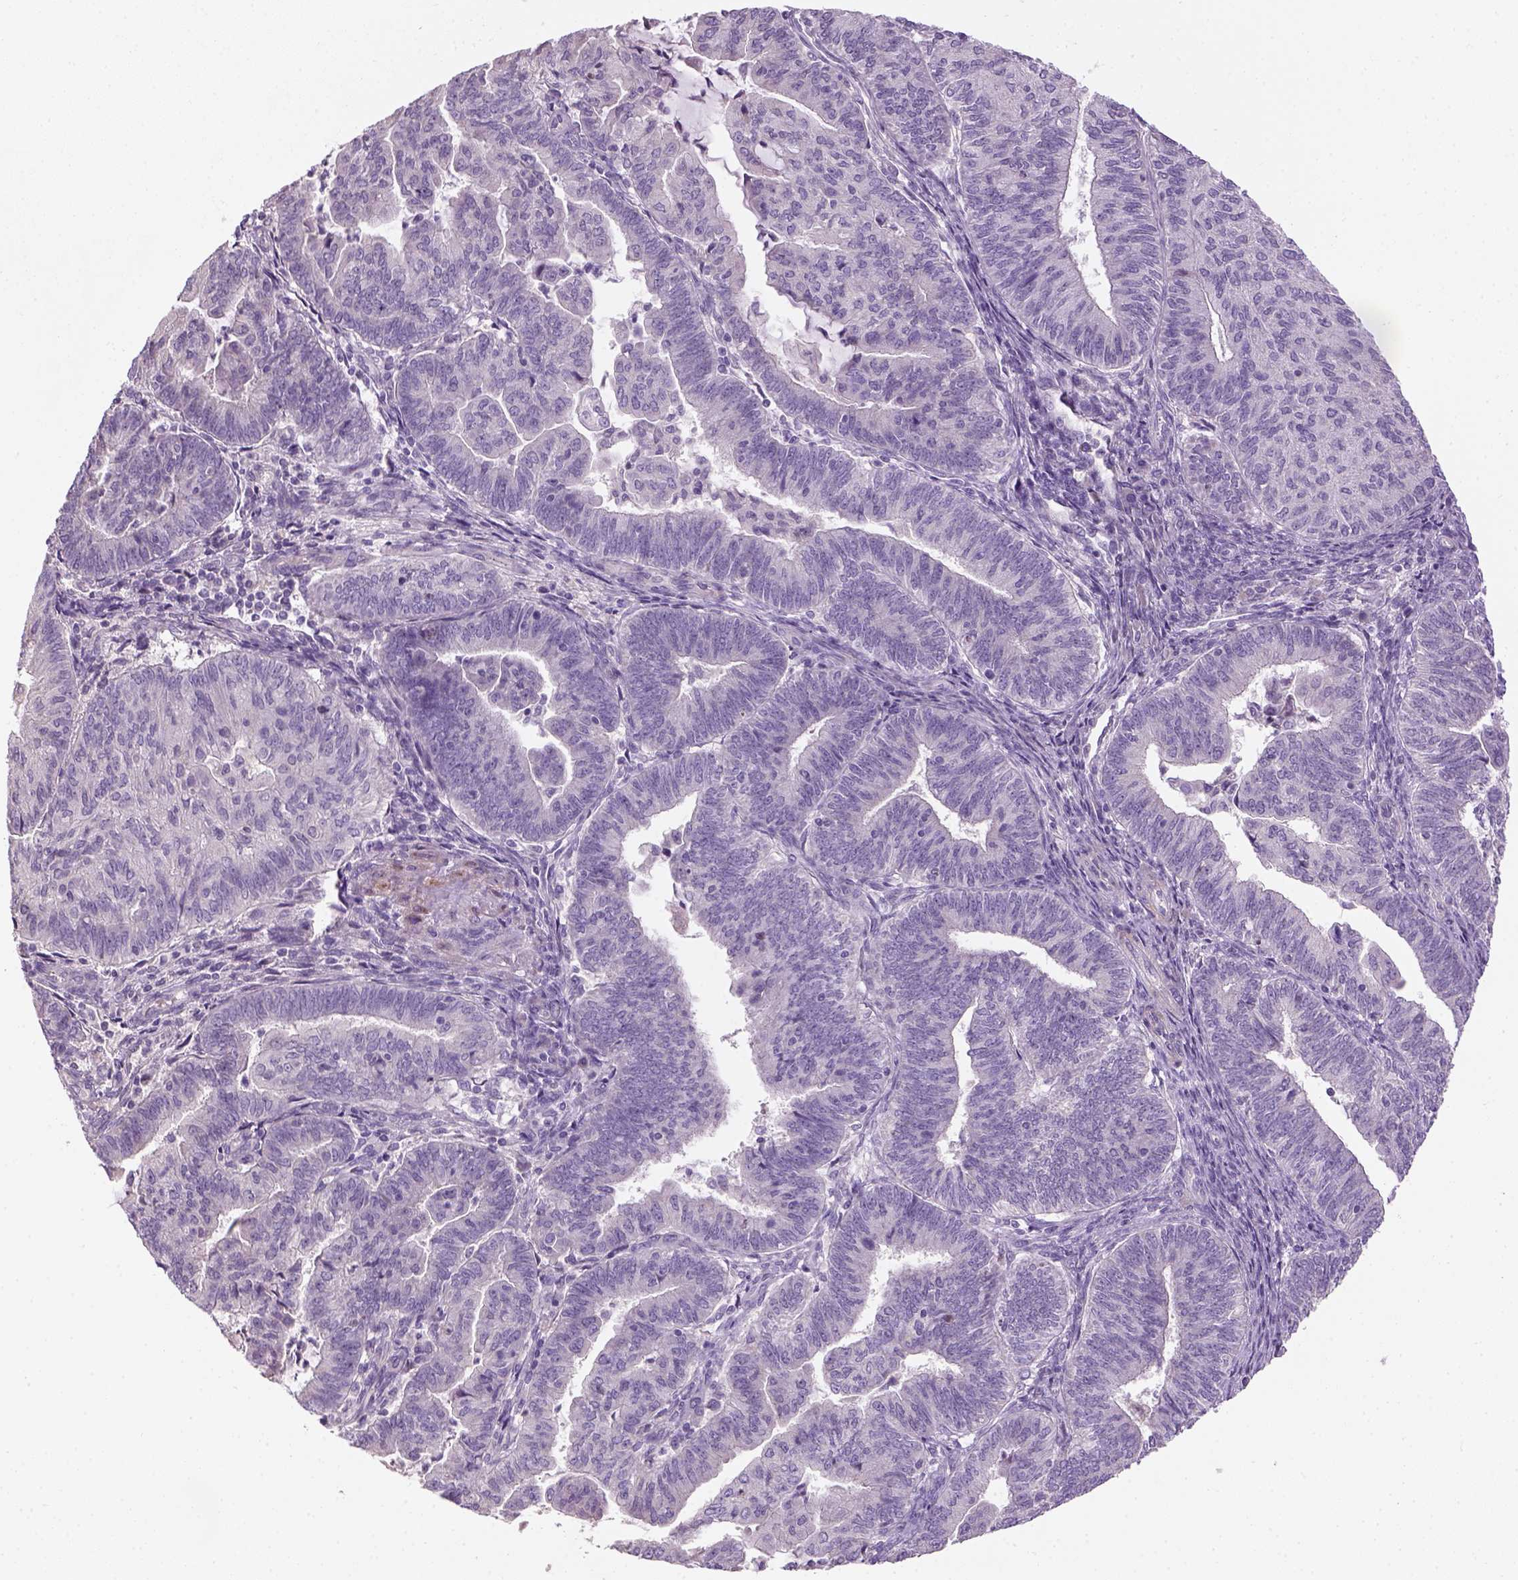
{"staining": {"intensity": "negative", "quantity": "none", "location": "none"}, "tissue": "endometrial cancer", "cell_type": "Tumor cells", "image_type": "cancer", "snomed": [{"axis": "morphology", "description": "Adenocarcinoma, NOS"}, {"axis": "topography", "description": "Endometrium"}], "caption": "A micrograph of adenocarcinoma (endometrial) stained for a protein exhibits no brown staining in tumor cells.", "gene": "NUDT6", "patient": {"sex": "female", "age": 82}}